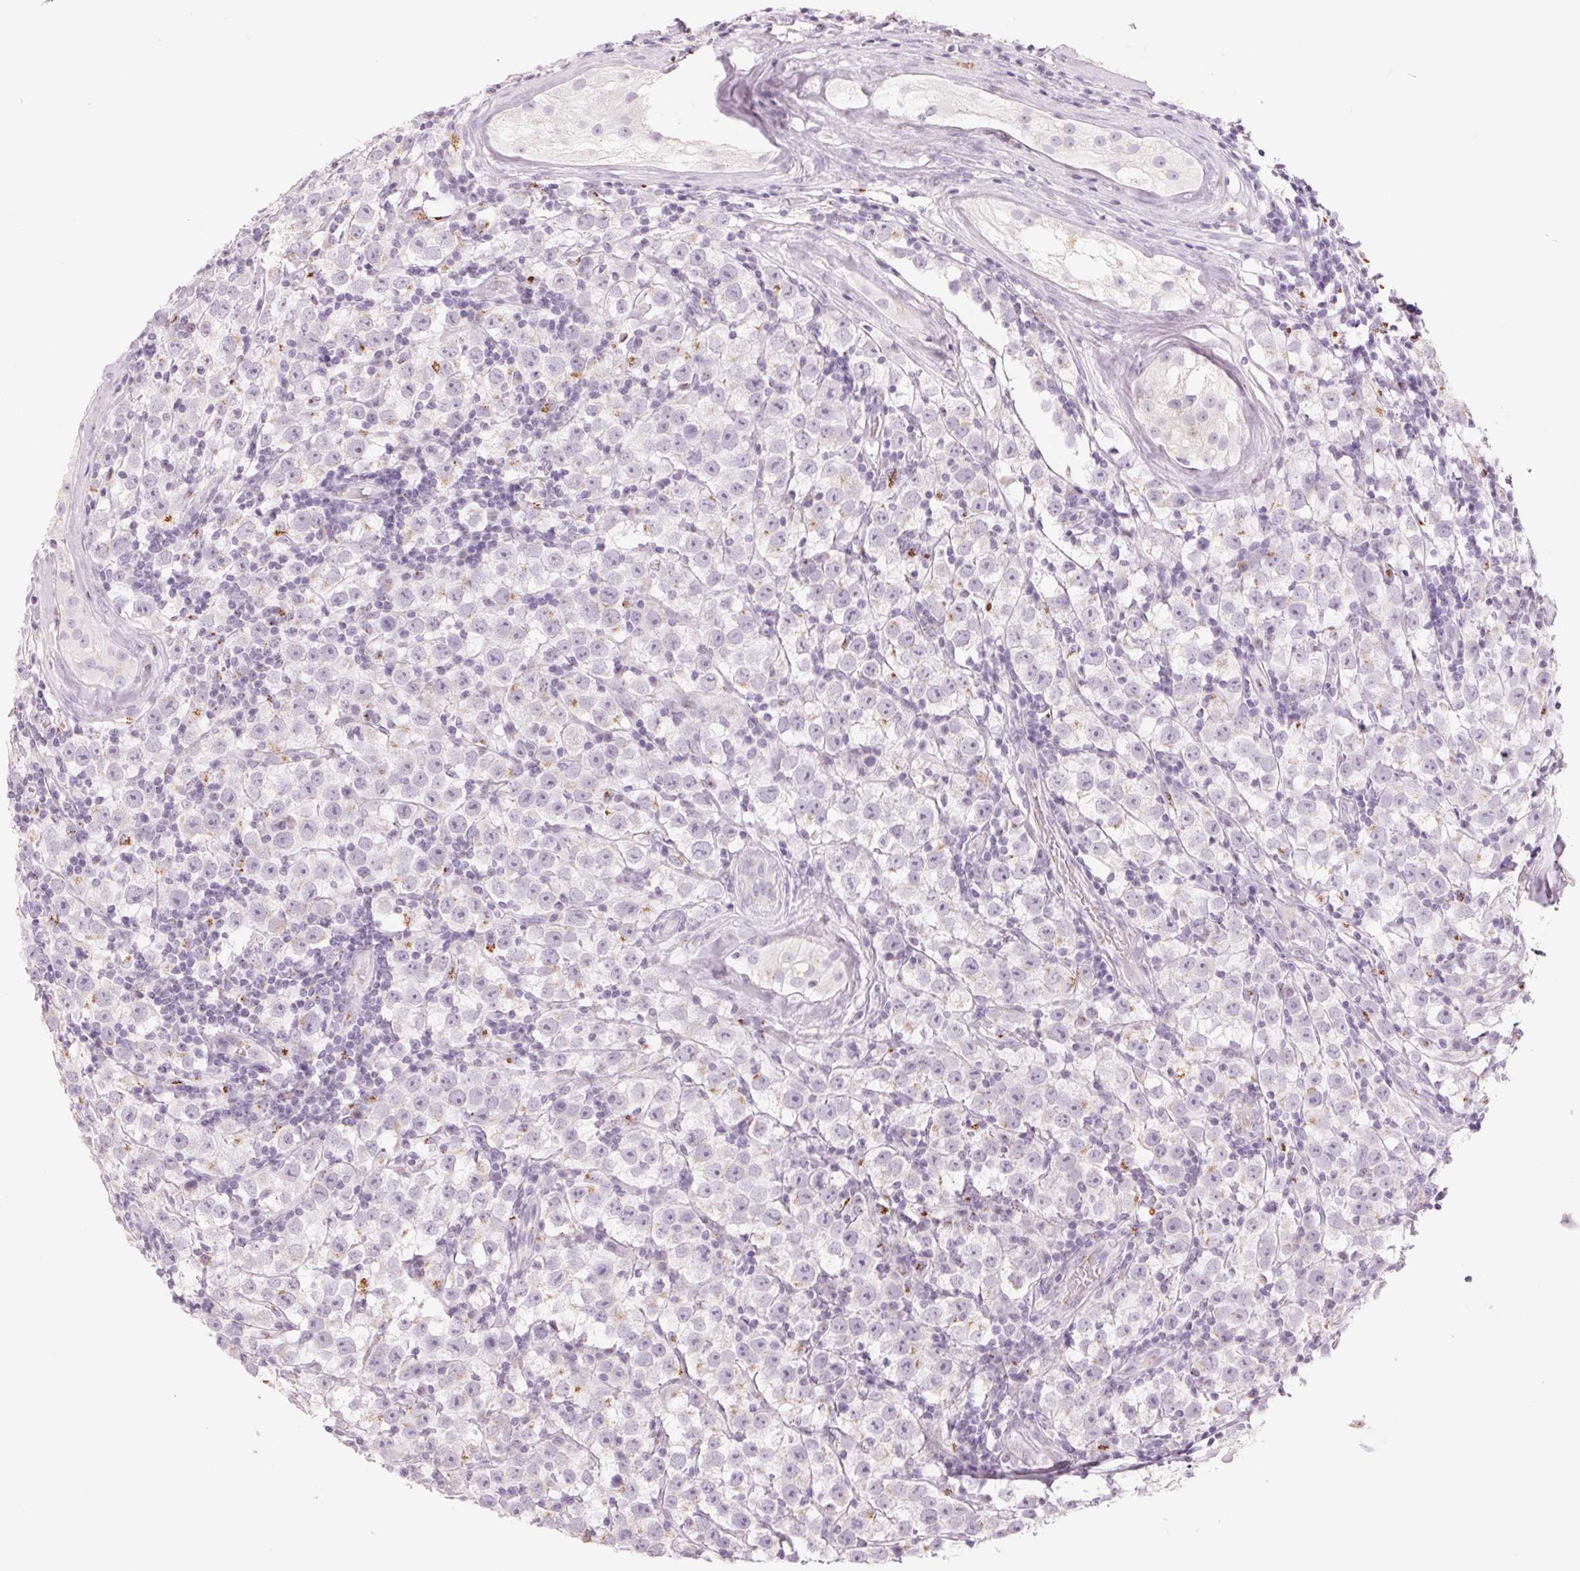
{"staining": {"intensity": "moderate", "quantity": "<25%", "location": "cytoplasmic/membranous"}, "tissue": "urothelial cancer", "cell_type": "Tumor cells", "image_type": "cancer", "snomed": [{"axis": "morphology", "description": "Normal tissue, NOS"}, {"axis": "morphology", "description": "Urothelial carcinoma, High grade"}, {"axis": "morphology", "description": "Seminoma, NOS"}, {"axis": "morphology", "description": "Carcinoma, Embryonal, NOS"}, {"axis": "topography", "description": "Urinary bladder"}, {"axis": "topography", "description": "Testis"}], "caption": "Immunohistochemistry histopathology image of urothelial cancer stained for a protein (brown), which exhibits low levels of moderate cytoplasmic/membranous expression in approximately <25% of tumor cells.", "gene": "GALNT7", "patient": {"sex": "male", "age": 41}}